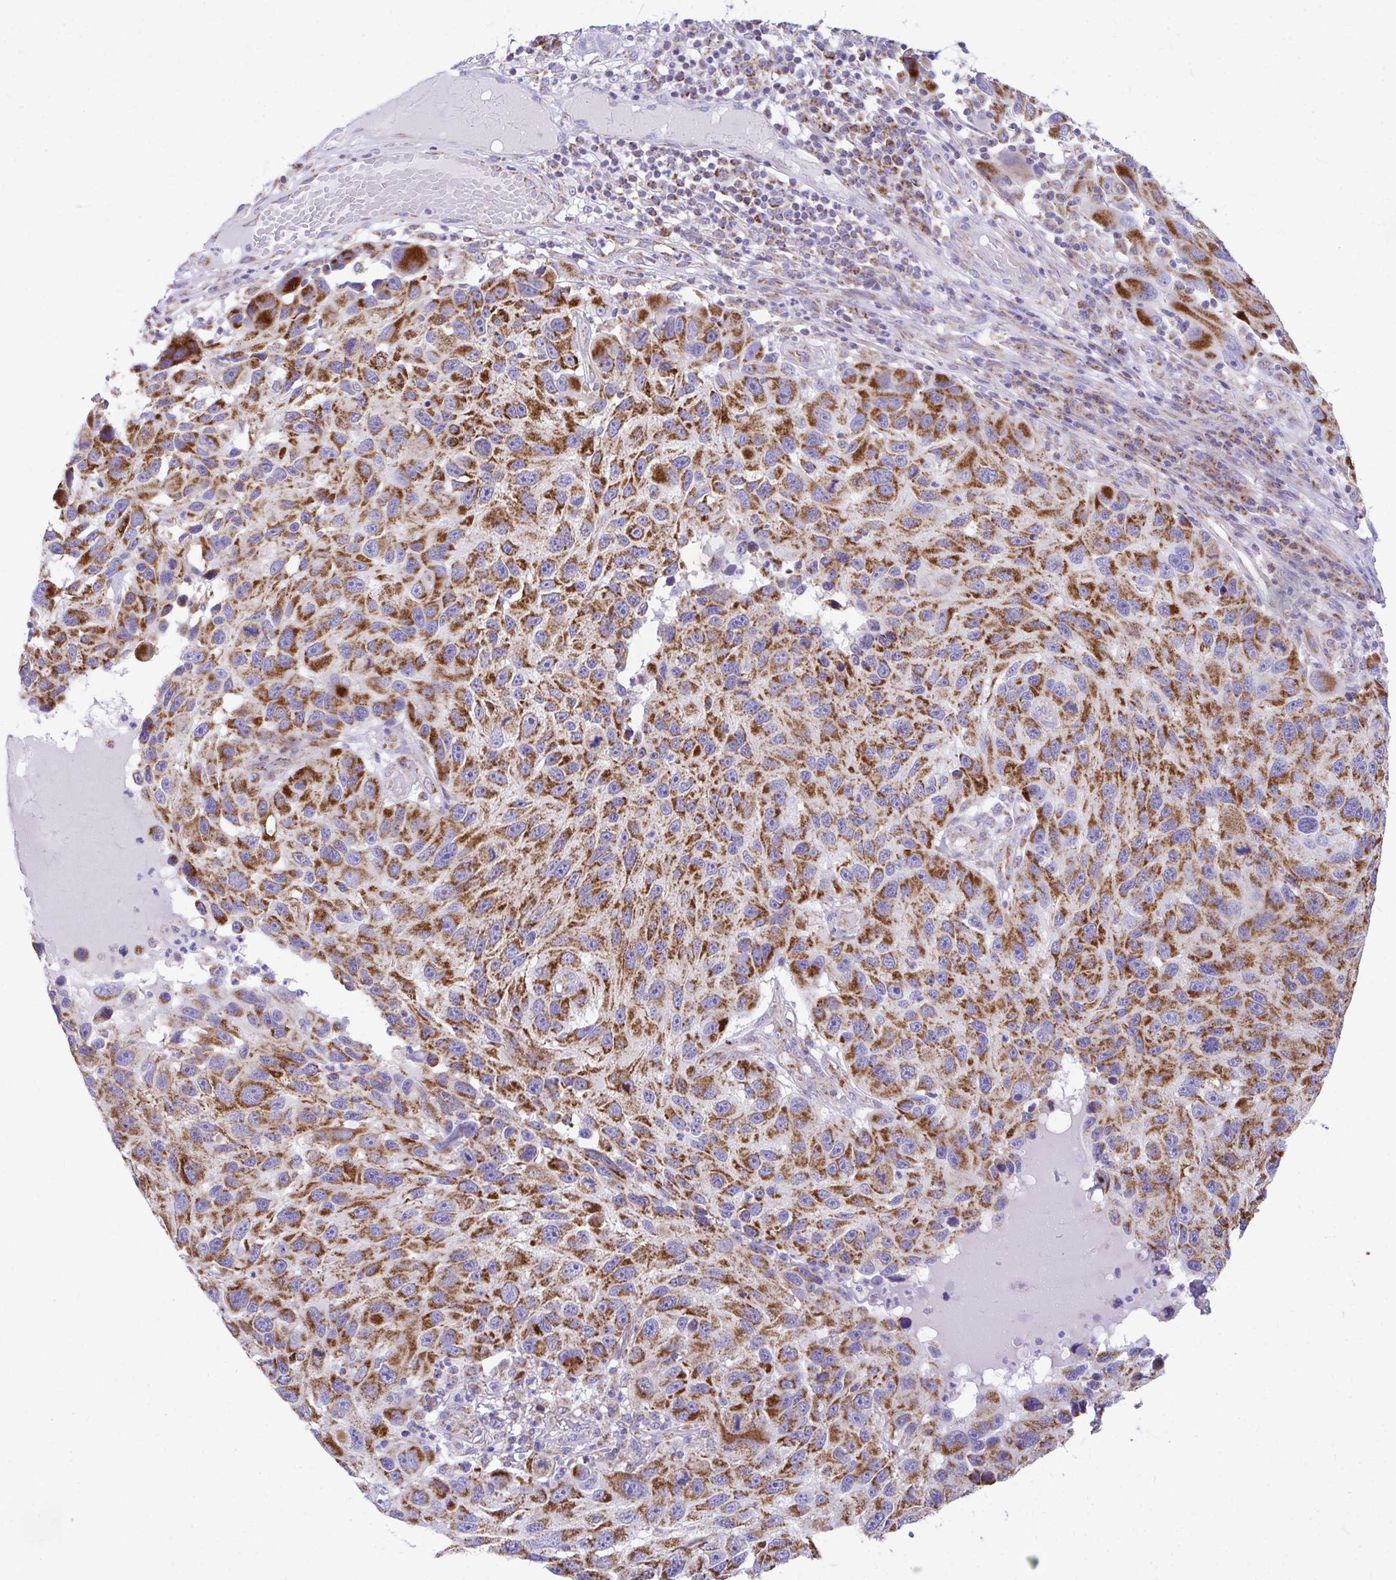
{"staining": {"intensity": "strong", "quantity": ">75%", "location": "cytoplasmic/membranous"}, "tissue": "melanoma", "cell_type": "Tumor cells", "image_type": "cancer", "snomed": [{"axis": "morphology", "description": "Malignant melanoma, NOS"}, {"axis": "topography", "description": "Skin"}], "caption": "Immunohistochemistry image of neoplastic tissue: malignant melanoma stained using IHC reveals high levels of strong protein expression localized specifically in the cytoplasmic/membranous of tumor cells, appearing as a cytoplasmic/membranous brown color.", "gene": "MRPL19", "patient": {"sex": "male", "age": 53}}